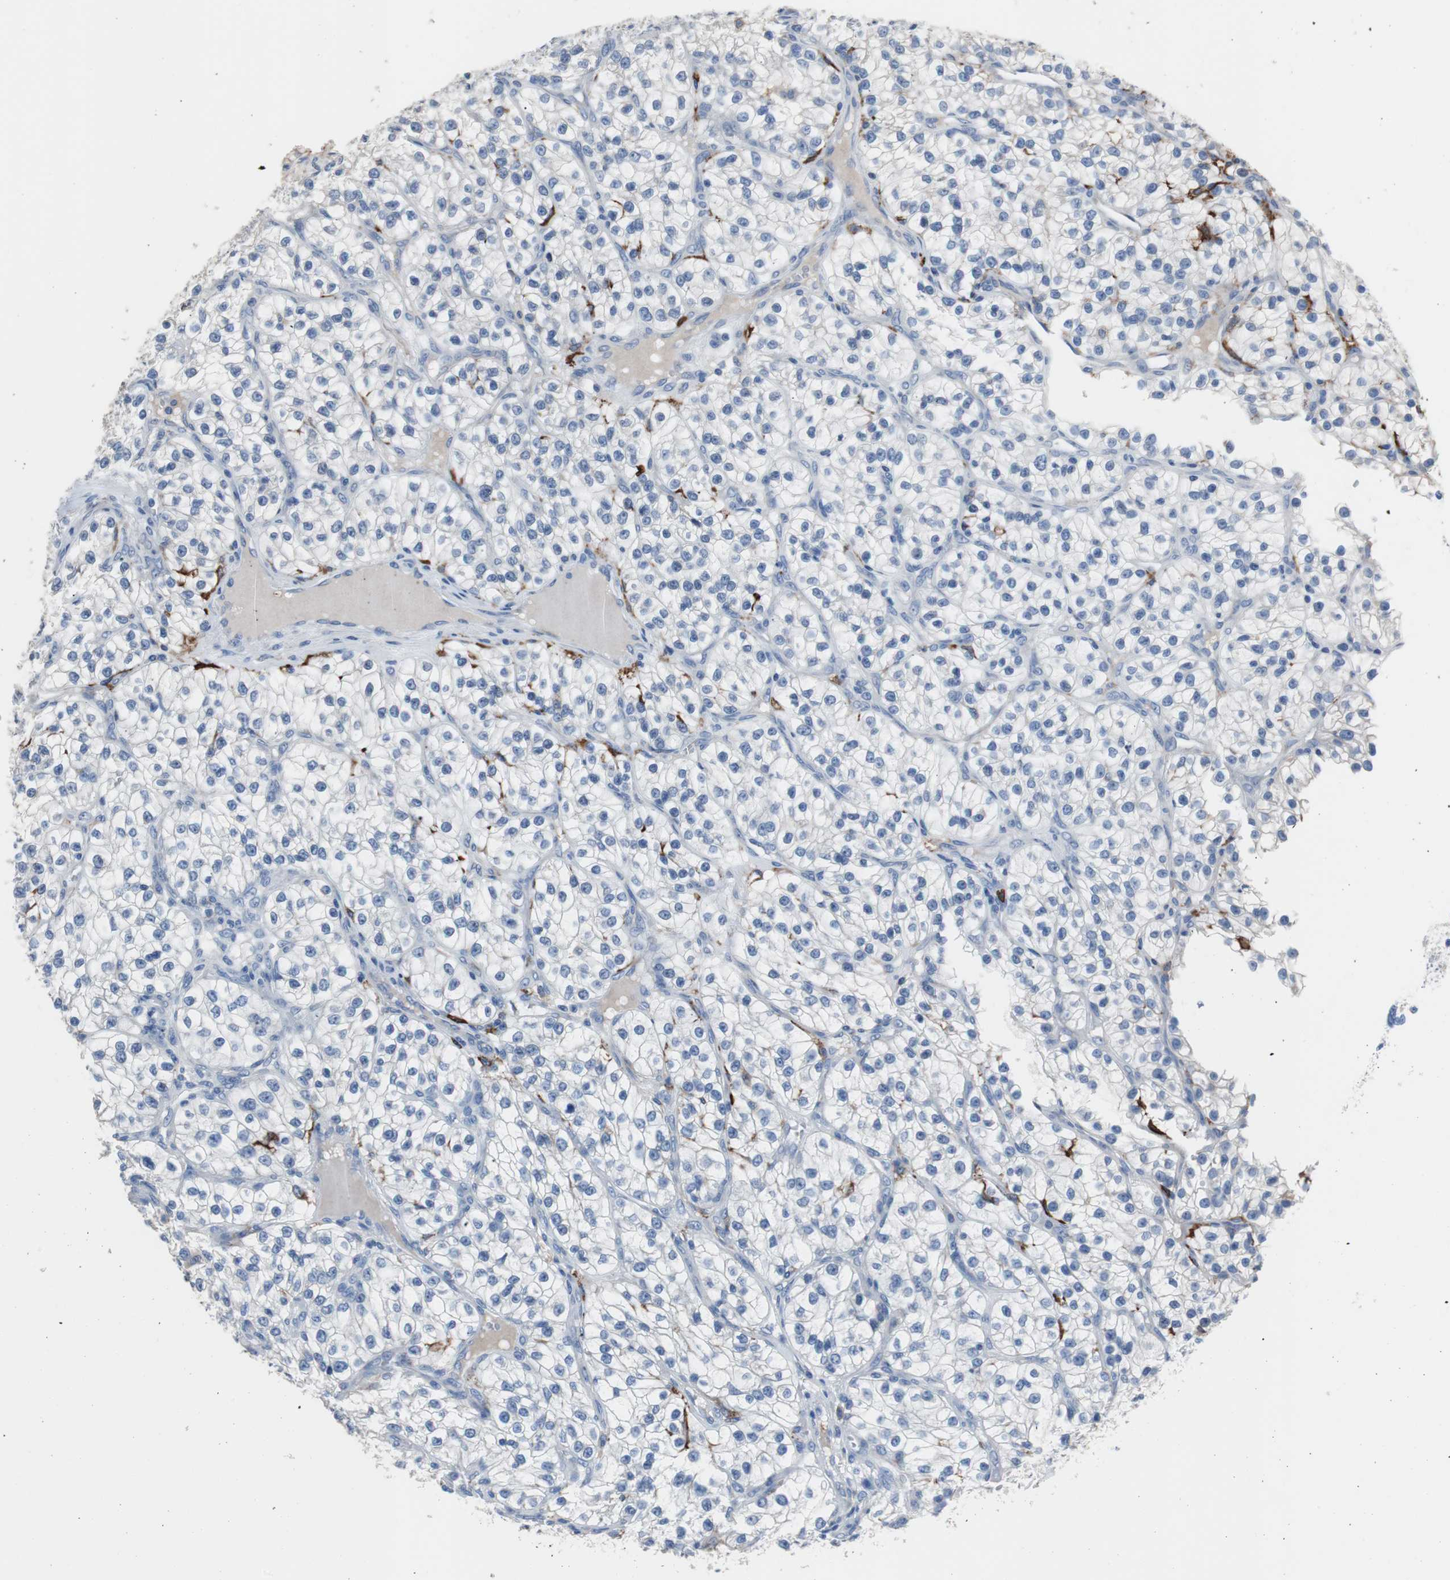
{"staining": {"intensity": "negative", "quantity": "none", "location": "none"}, "tissue": "renal cancer", "cell_type": "Tumor cells", "image_type": "cancer", "snomed": [{"axis": "morphology", "description": "Adenocarcinoma, NOS"}, {"axis": "topography", "description": "Kidney"}], "caption": "High power microscopy photomicrograph of an immunohistochemistry image of renal cancer (adenocarcinoma), revealing no significant expression in tumor cells.", "gene": "FCGR2B", "patient": {"sex": "female", "age": 57}}